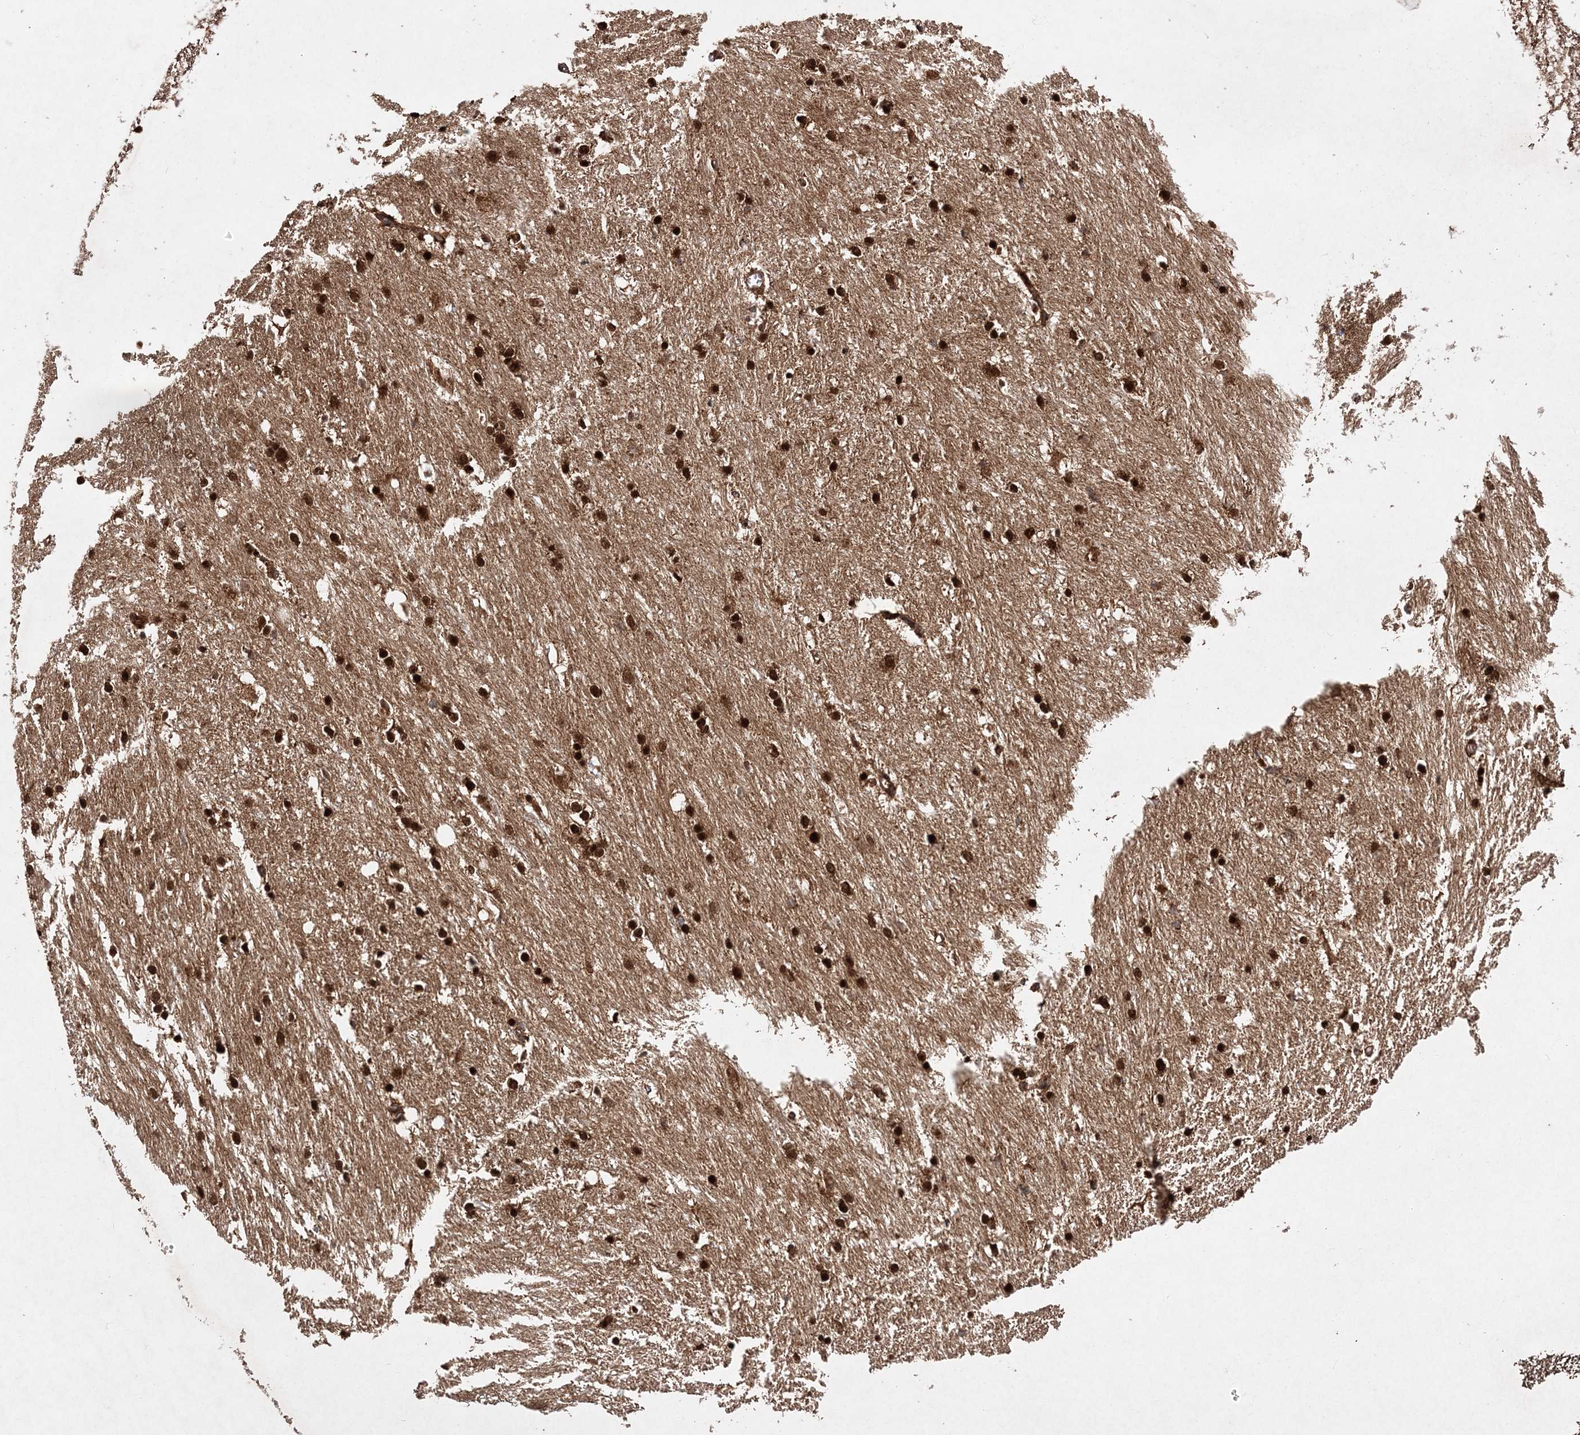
{"staining": {"intensity": "strong", "quantity": ">75%", "location": "nuclear"}, "tissue": "caudate", "cell_type": "Glial cells", "image_type": "normal", "snomed": [{"axis": "morphology", "description": "Normal tissue, NOS"}, {"axis": "topography", "description": "Lateral ventricle wall"}], "caption": "DAB immunohistochemical staining of normal caudate displays strong nuclear protein positivity in approximately >75% of glial cells.", "gene": "NIF3L1", "patient": {"sex": "female", "age": 19}}